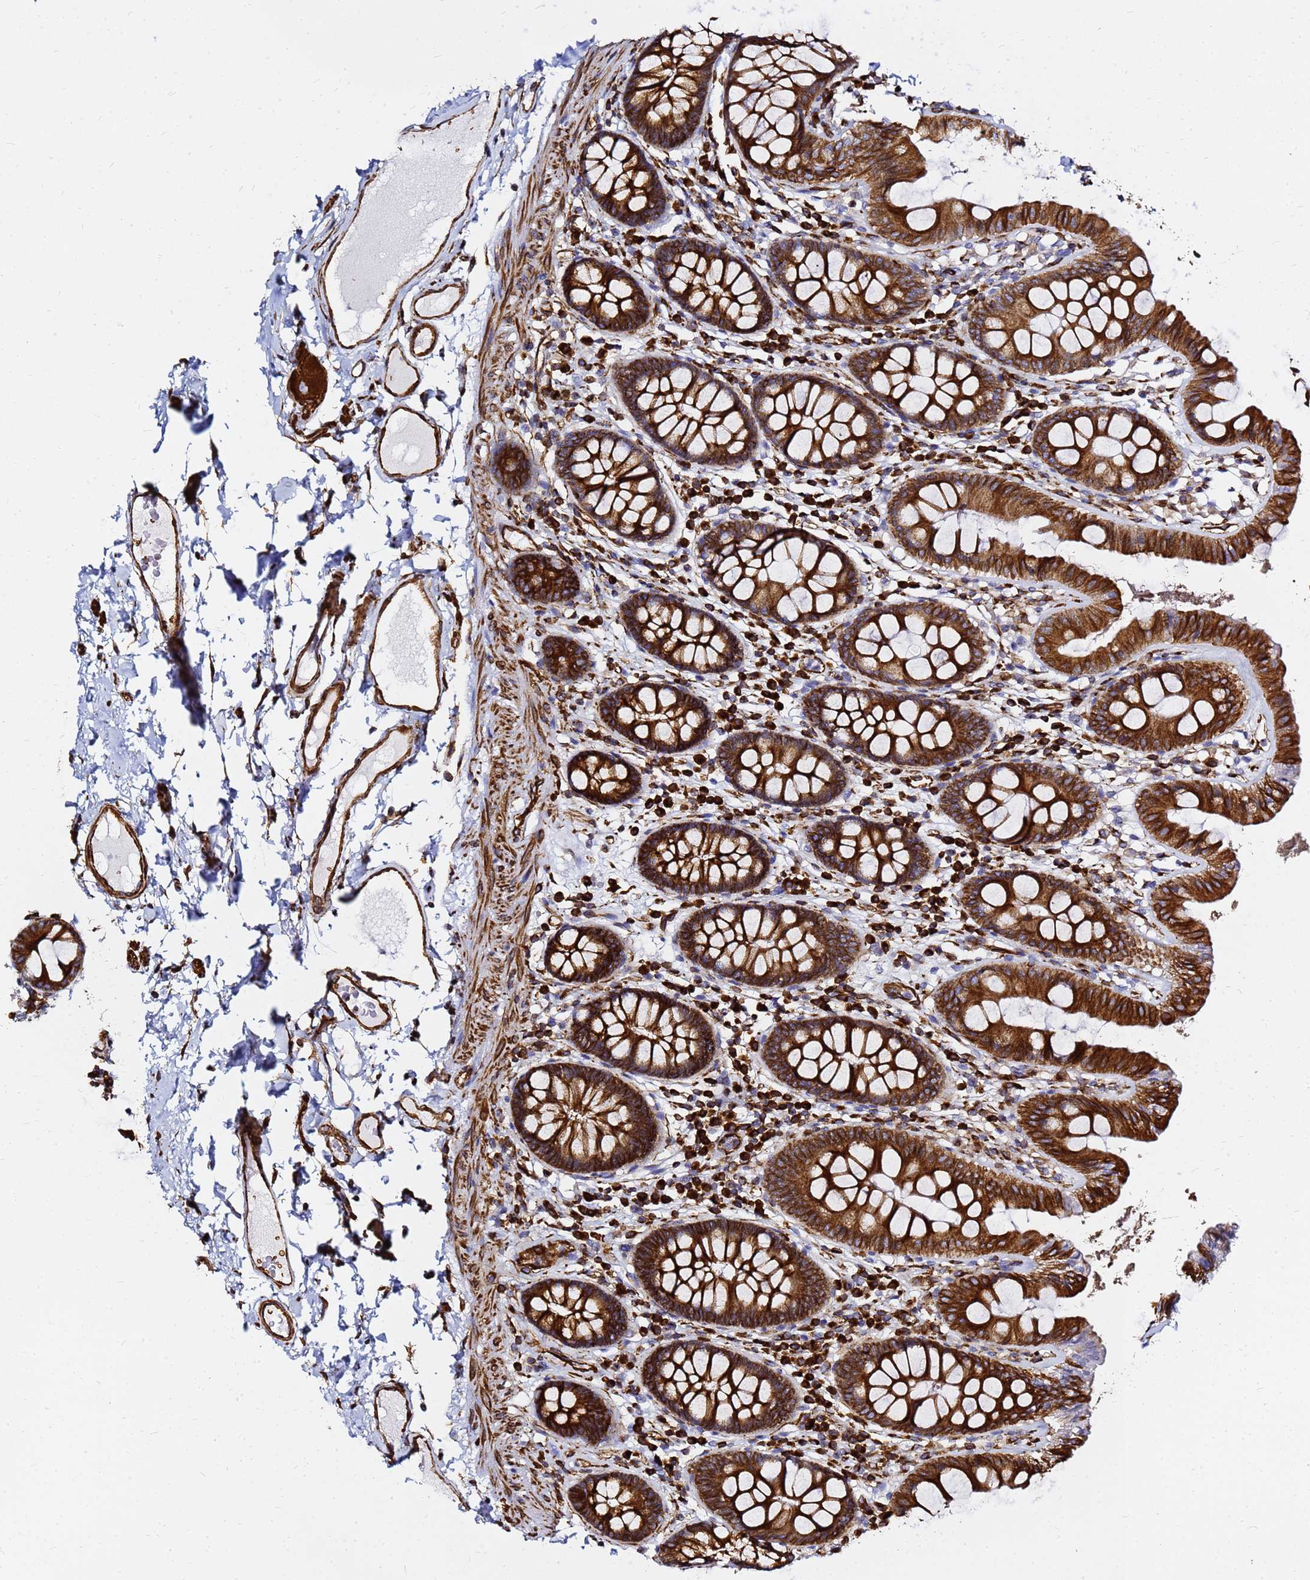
{"staining": {"intensity": "strong", "quantity": ">75%", "location": "cytoplasmic/membranous"}, "tissue": "colon", "cell_type": "Endothelial cells", "image_type": "normal", "snomed": [{"axis": "morphology", "description": "Normal tissue, NOS"}, {"axis": "topography", "description": "Colon"}], "caption": "Strong cytoplasmic/membranous staining is present in approximately >75% of endothelial cells in unremarkable colon.", "gene": "TUBA8", "patient": {"sex": "male", "age": 84}}